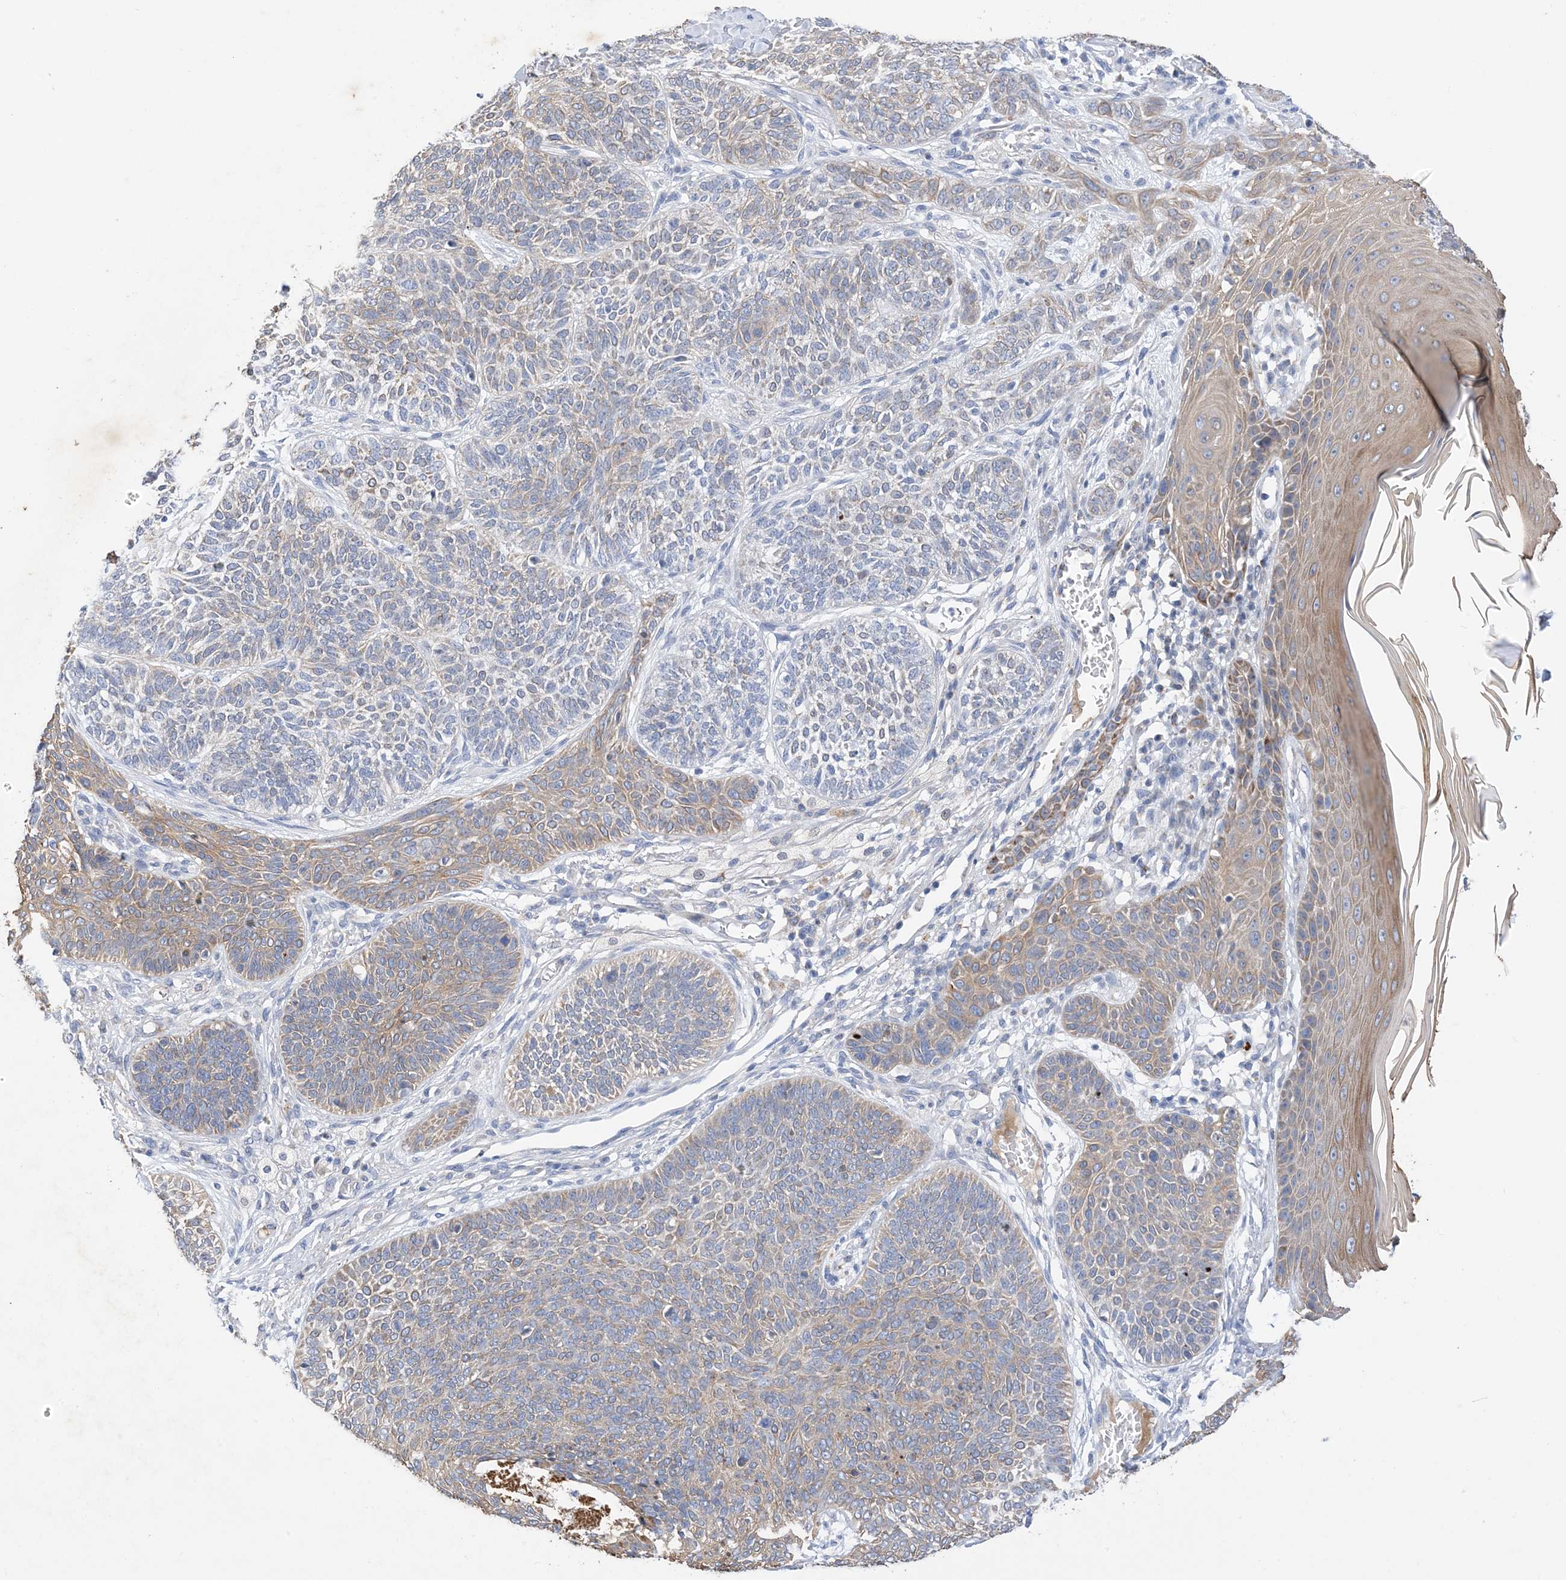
{"staining": {"intensity": "weak", "quantity": "25%-75%", "location": "cytoplasmic/membranous"}, "tissue": "skin cancer", "cell_type": "Tumor cells", "image_type": "cancer", "snomed": [{"axis": "morphology", "description": "Basal cell carcinoma"}, {"axis": "topography", "description": "Skin"}], "caption": "Immunohistochemistry histopathology image of human skin cancer stained for a protein (brown), which shows low levels of weak cytoplasmic/membranous staining in about 25%-75% of tumor cells.", "gene": "PLK4", "patient": {"sex": "male", "age": 85}}